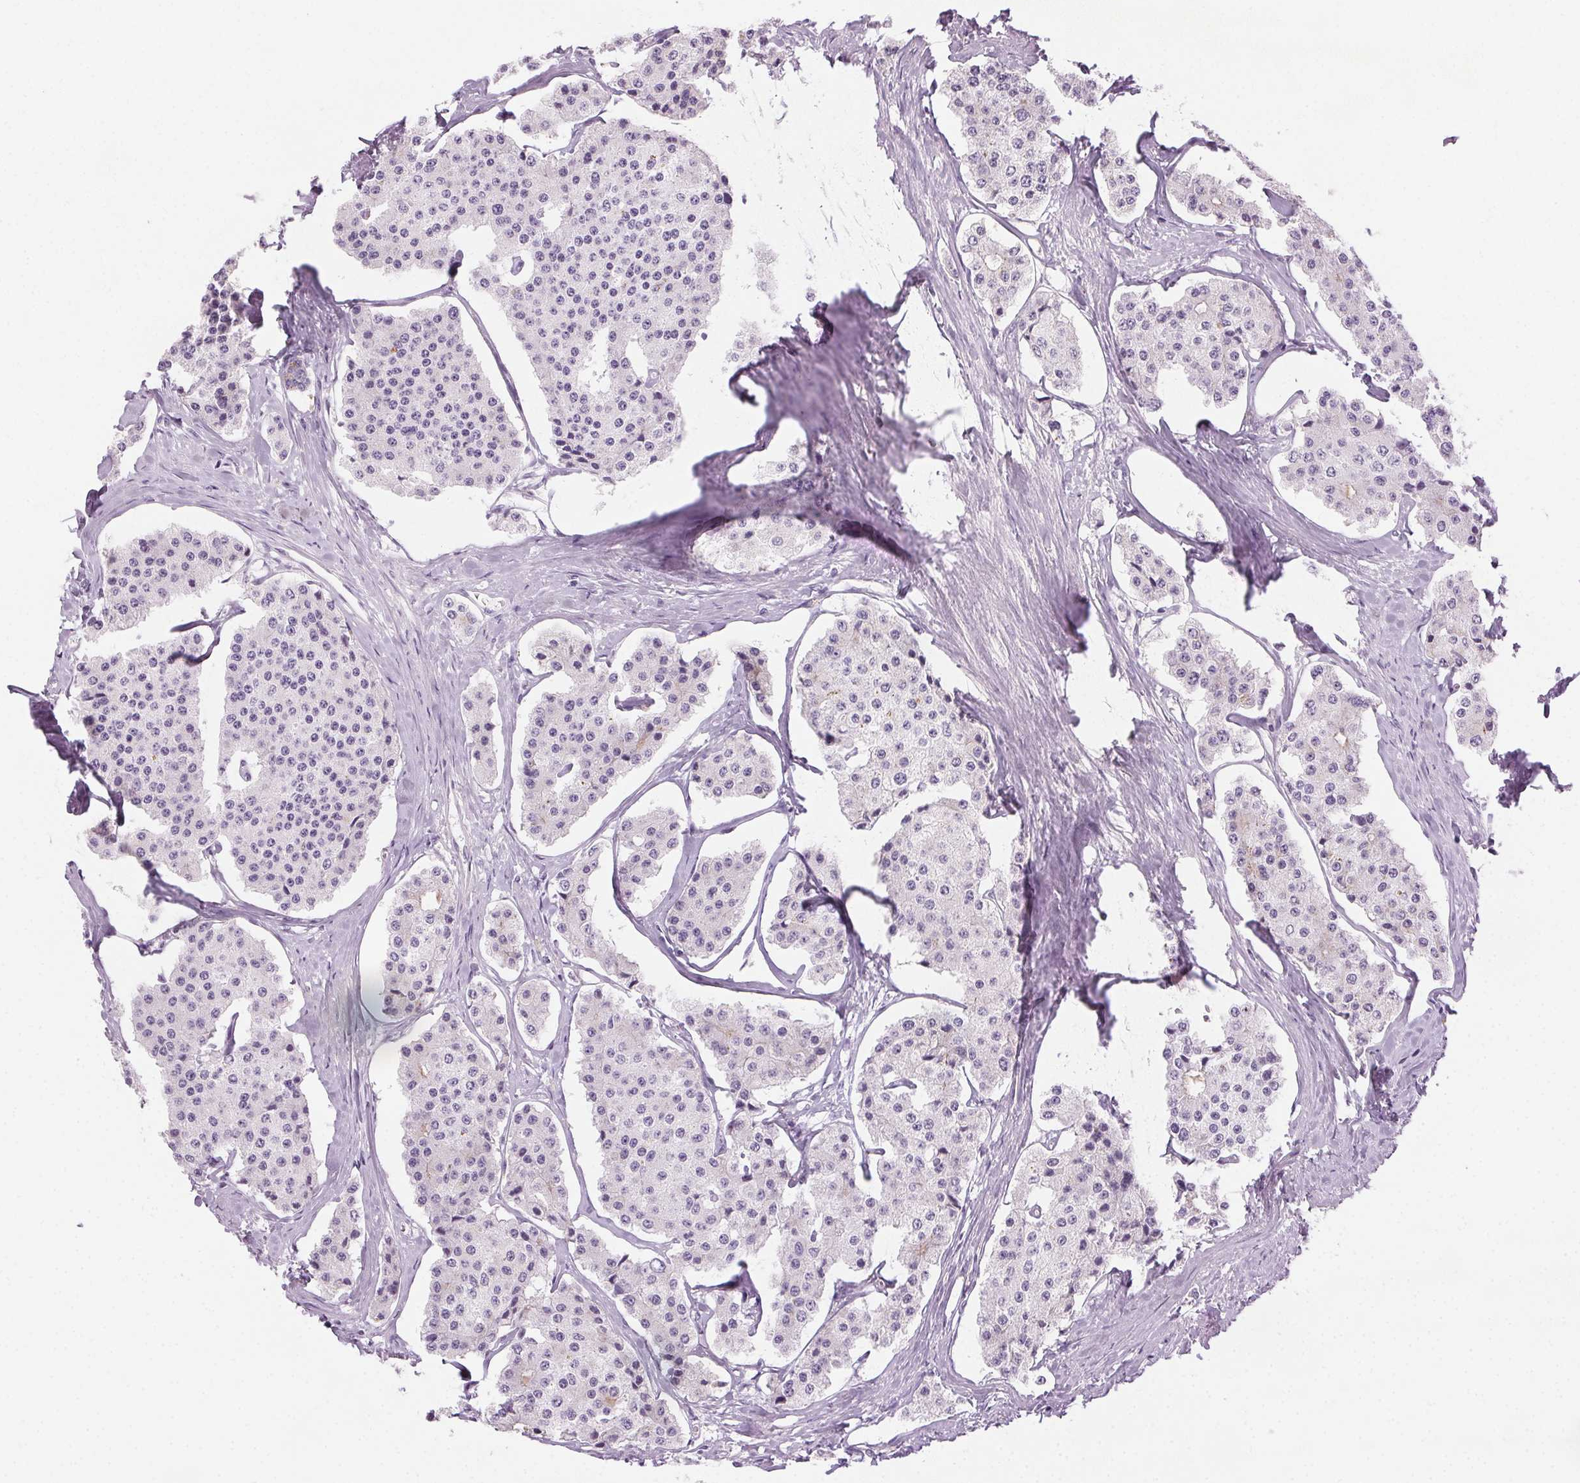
{"staining": {"intensity": "negative", "quantity": "none", "location": "none"}, "tissue": "carcinoid", "cell_type": "Tumor cells", "image_type": "cancer", "snomed": [{"axis": "morphology", "description": "Carcinoid, malignant, NOS"}, {"axis": "topography", "description": "Small intestine"}], "caption": "Carcinoid (malignant) stained for a protein using immunohistochemistry demonstrates no expression tumor cells.", "gene": "HSF5", "patient": {"sex": "female", "age": 65}}